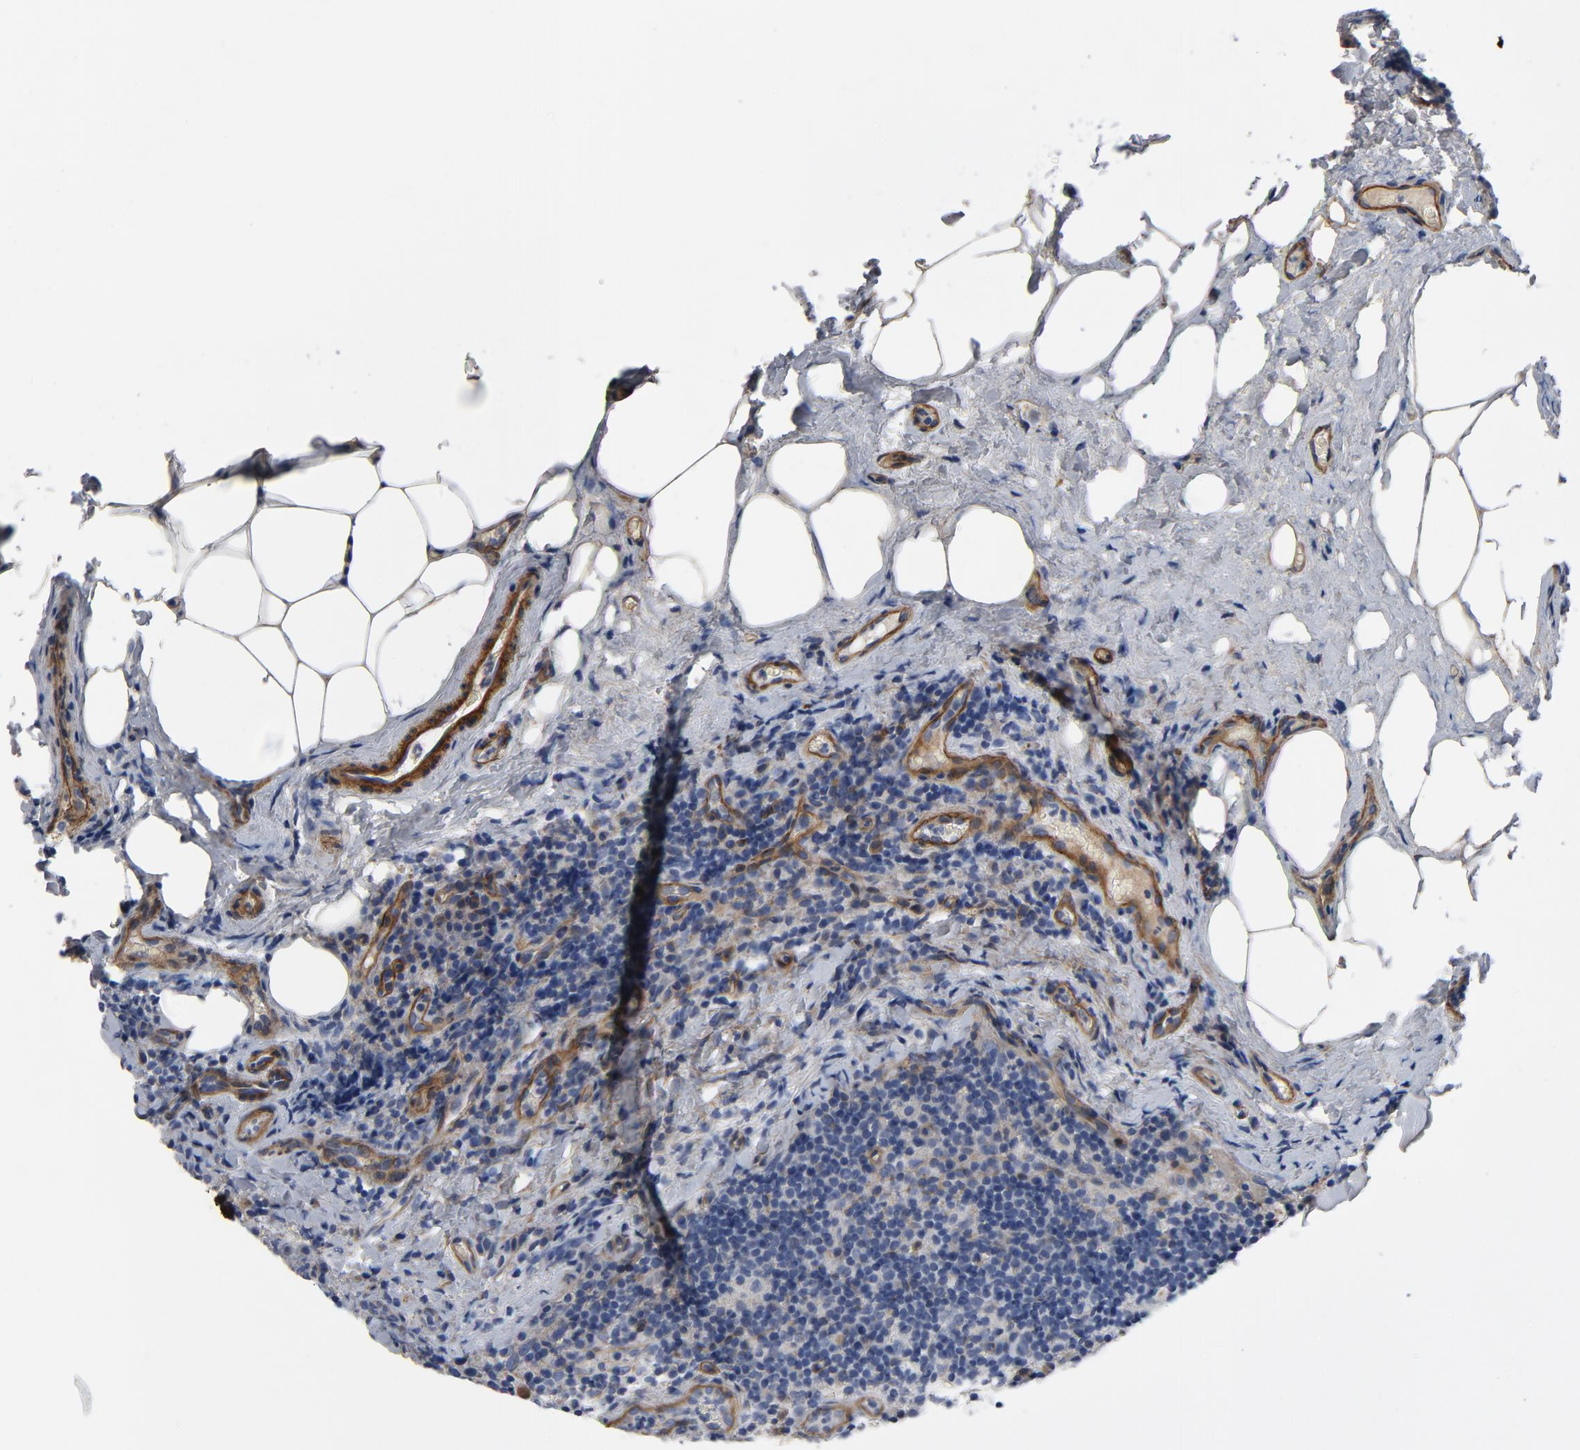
{"staining": {"intensity": "negative", "quantity": "none", "location": "none"}, "tissue": "lymph node", "cell_type": "Germinal center cells", "image_type": "normal", "snomed": [{"axis": "morphology", "description": "Normal tissue, NOS"}, {"axis": "morphology", "description": "Inflammation, NOS"}, {"axis": "topography", "description": "Lymph node"}], "caption": "This is an immunohistochemistry micrograph of unremarkable lymph node. There is no expression in germinal center cells.", "gene": "LAMC1", "patient": {"sex": "male", "age": 46}}